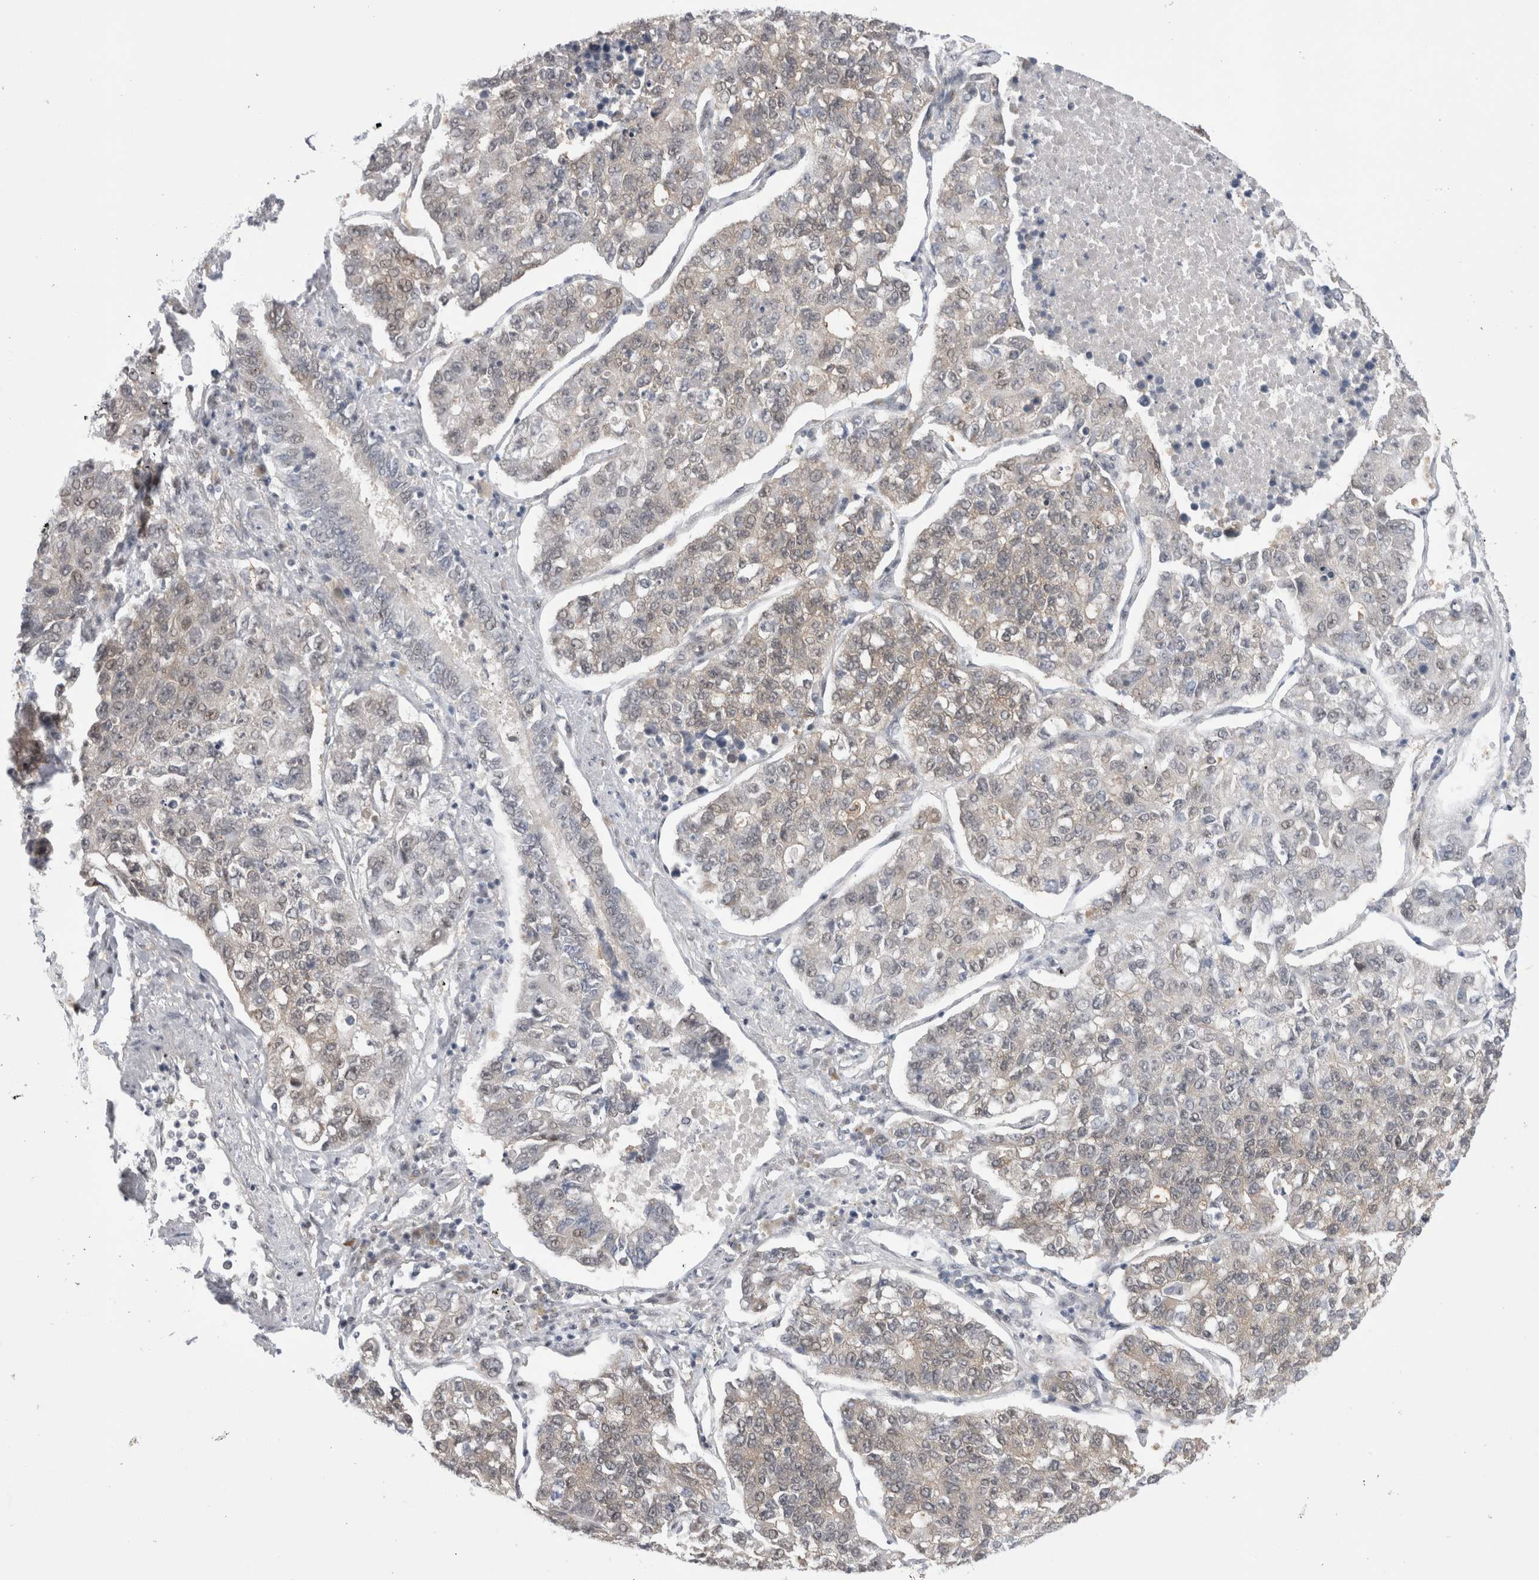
{"staining": {"intensity": "weak", "quantity": "<25%", "location": "cytoplasmic/membranous,nuclear"}, "tissue": "lung cancer", "cell_type": "Tumor cells", "image_type": "cancer", "snomed": [{"axis": "morphology", "description": "Adenocarcinoma, NOS"}, {"axis": "topography", "description": "Lung"}], "caption": "Protein analysis of lung cancer reveals no significant expression in tumor cells. The staining is performed using DAB (3,3'-diaminobenzidine) brown chromogen with nuclei counter-stained in using hematoxylin.", "gene": "WIPF2", "patient": {"sex": "male", "age": 49}}